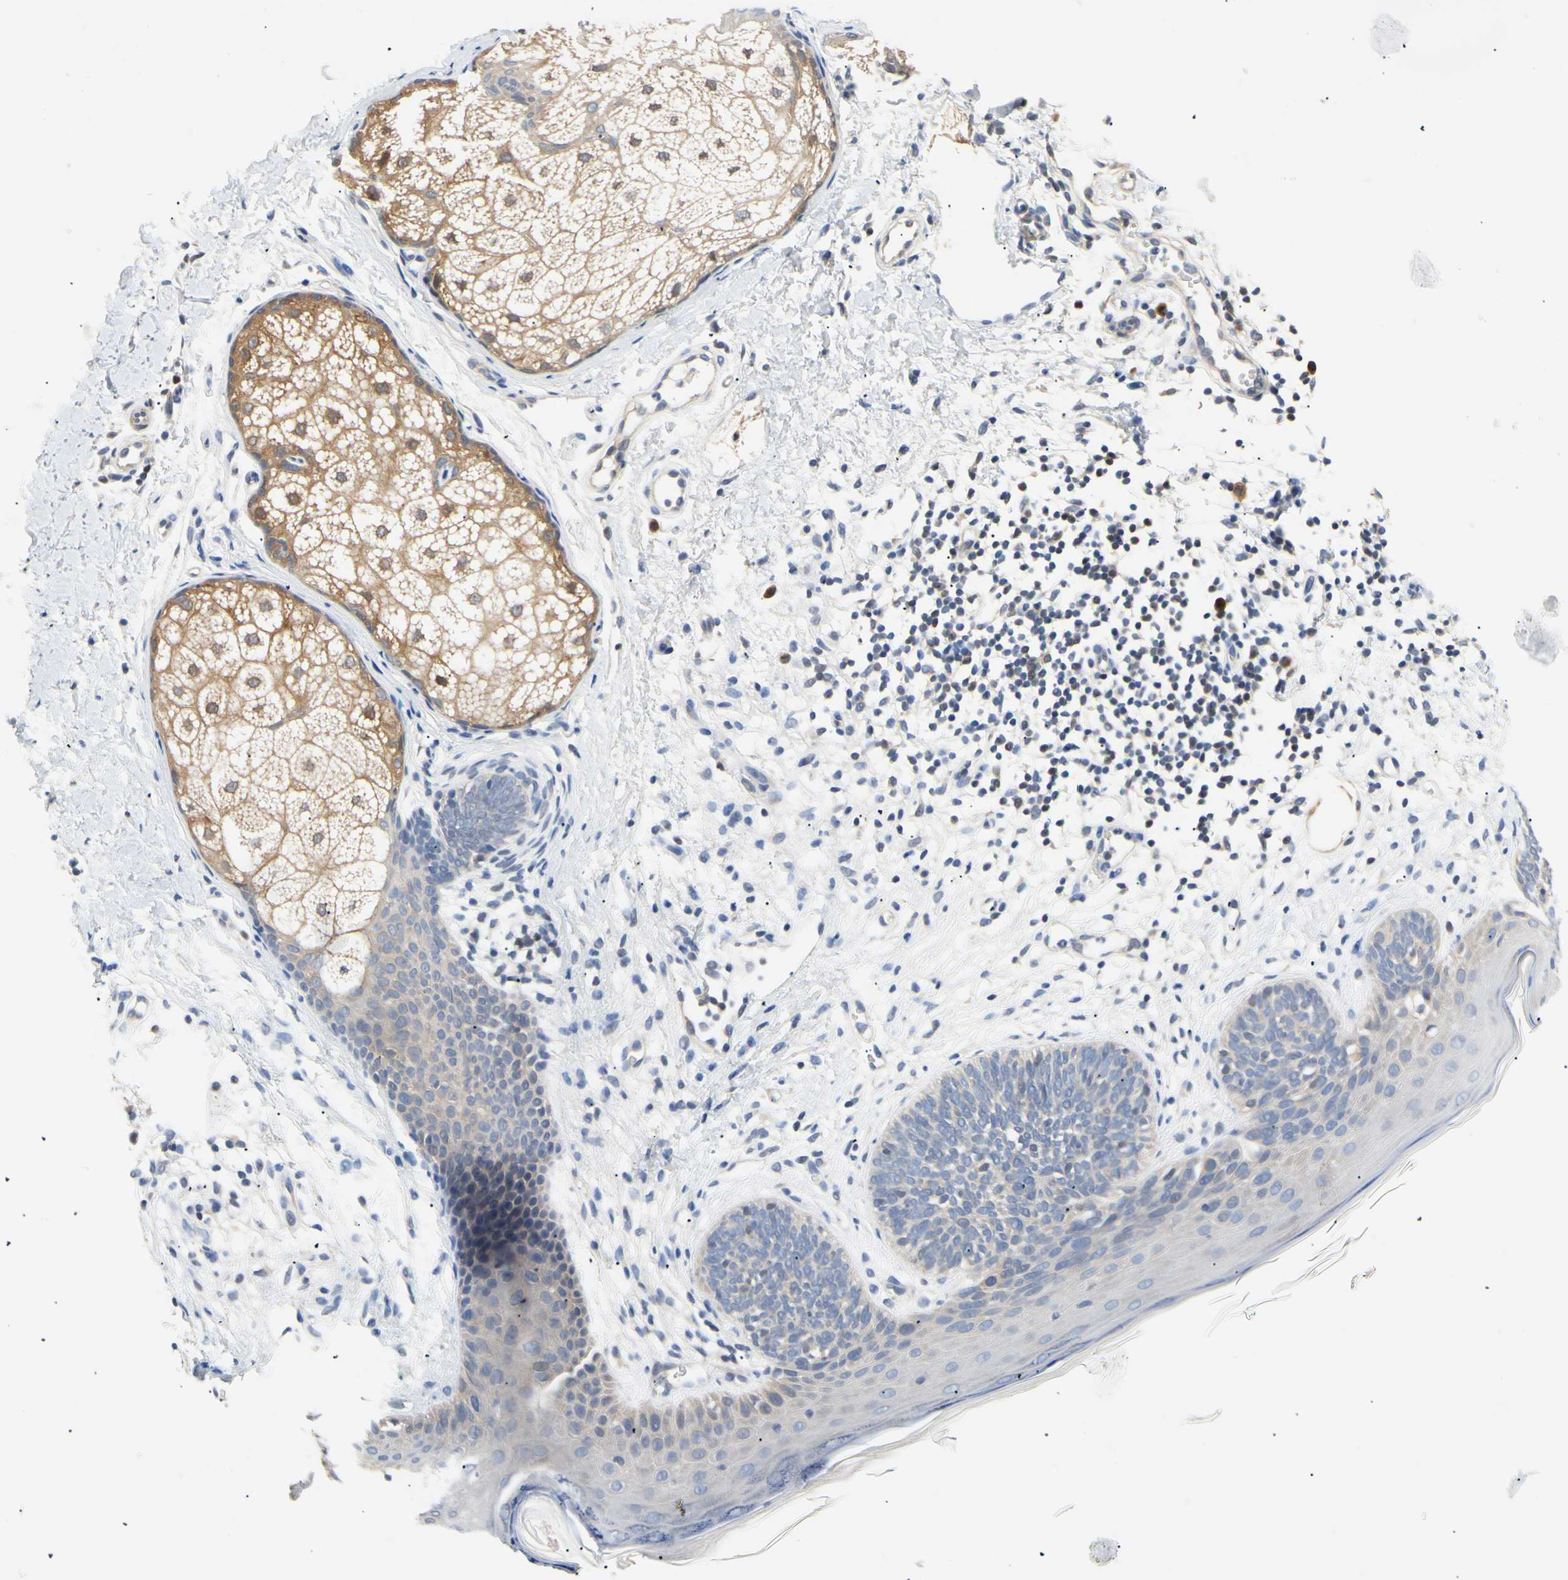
{"staining": {"intensity": "weak", "quantity": "<25%", "location": "cytoplasmic/membranous"}, "tissue": "skin cancer", "cell_type": "Tumor cells", "image_type": "cancer", "snomed": [{"axis": "morphology", "description": "Normal tissue, NOS"}, {"axis": "morphology", "description": "Basal cell carcinoma"}, {"axis": "topography", "description": "Skin"}], "caption": "Tumor cells show no significant protein positivity in skin cancer (basal cell carcinoma).", "gene": "SEC23B", "patient": {"sex": "male", "age": 71}}